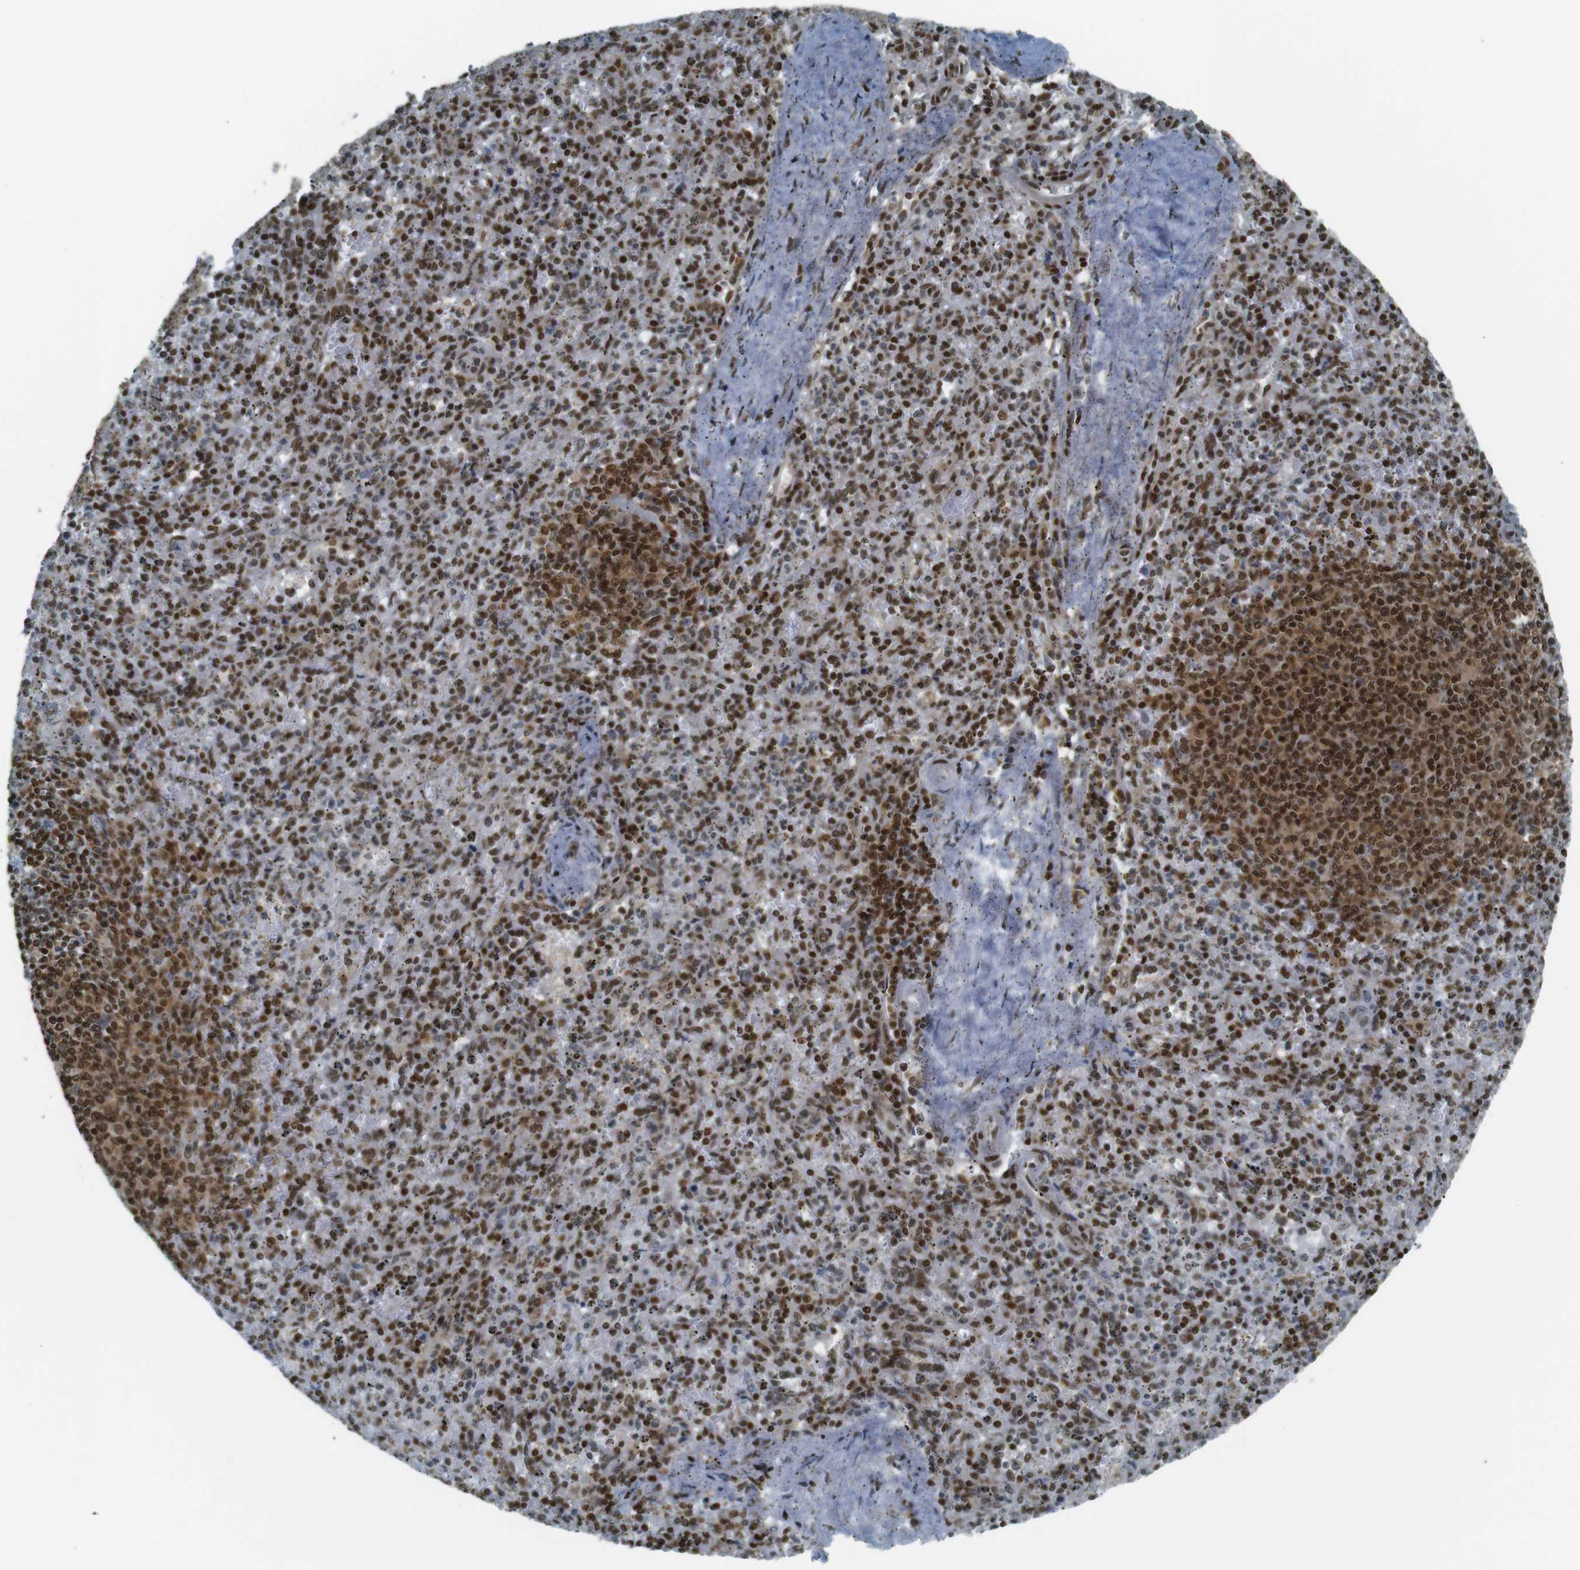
{"staining": {"intensity": "moderate", "quantity": ">75%", "location": "nuclear"}, "tissue": "spleen", "cell_type": "Cells in red pulp", "image_type": "normal", "snomed": [{"axis": "morphology", "description": "Normal tissue, NOS"}, {"axis": "topography", "description": "Spleen"}], "caption": "A brown stain shows moderate nuclear expression of a protein in cells in red pulp of normal spleen. The protein is stained brown, and the nuclei are stained in blue (DAB IHC with brightfield microscopy, high magnification).", "gene": "NHEJ1", "patient": {"sex": "male", "age": 72}}